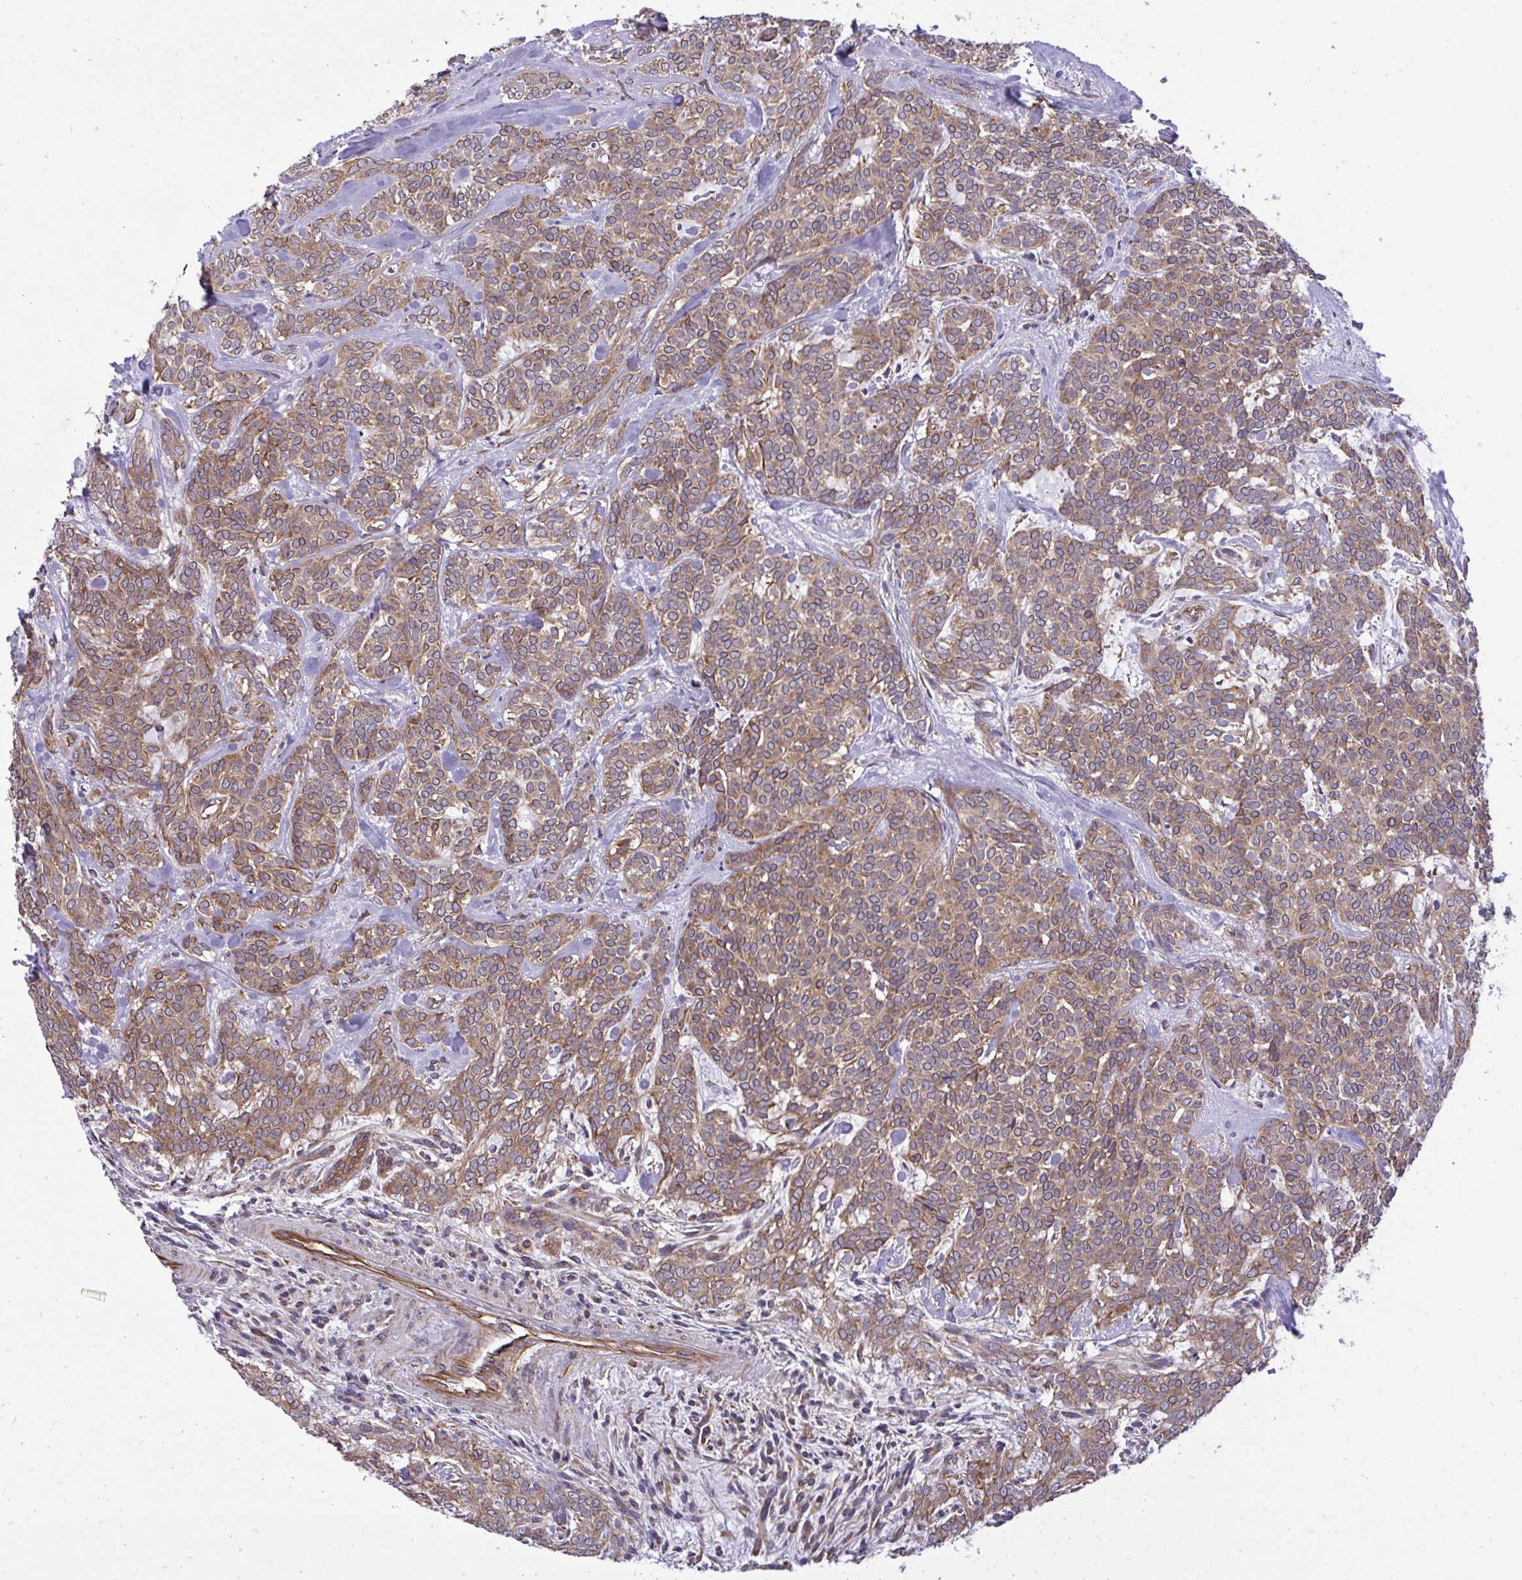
{"staining": {"intensity": "moderate", "quantity": ">75%", "location": "cytoplasmic/membranous"}, "tissue": "head and neck cancer", "cell_type": "Tumor cells", "image_type": "cancer", "snomed": [{"axis": "morphology", "description": "Adenocarcinoma, NOS"}, {"axis": "topography", "description": "Head-Neck"}], "caption": "Adenocarcinoma (head and neck) was stained to show a protein in brown. There is medium levels of moderate cytoplasmic/membranous positivity in approximately >75% of tumor cells.", "gene": "RPS15", "patient": {"sex": "female", "age": 57}}